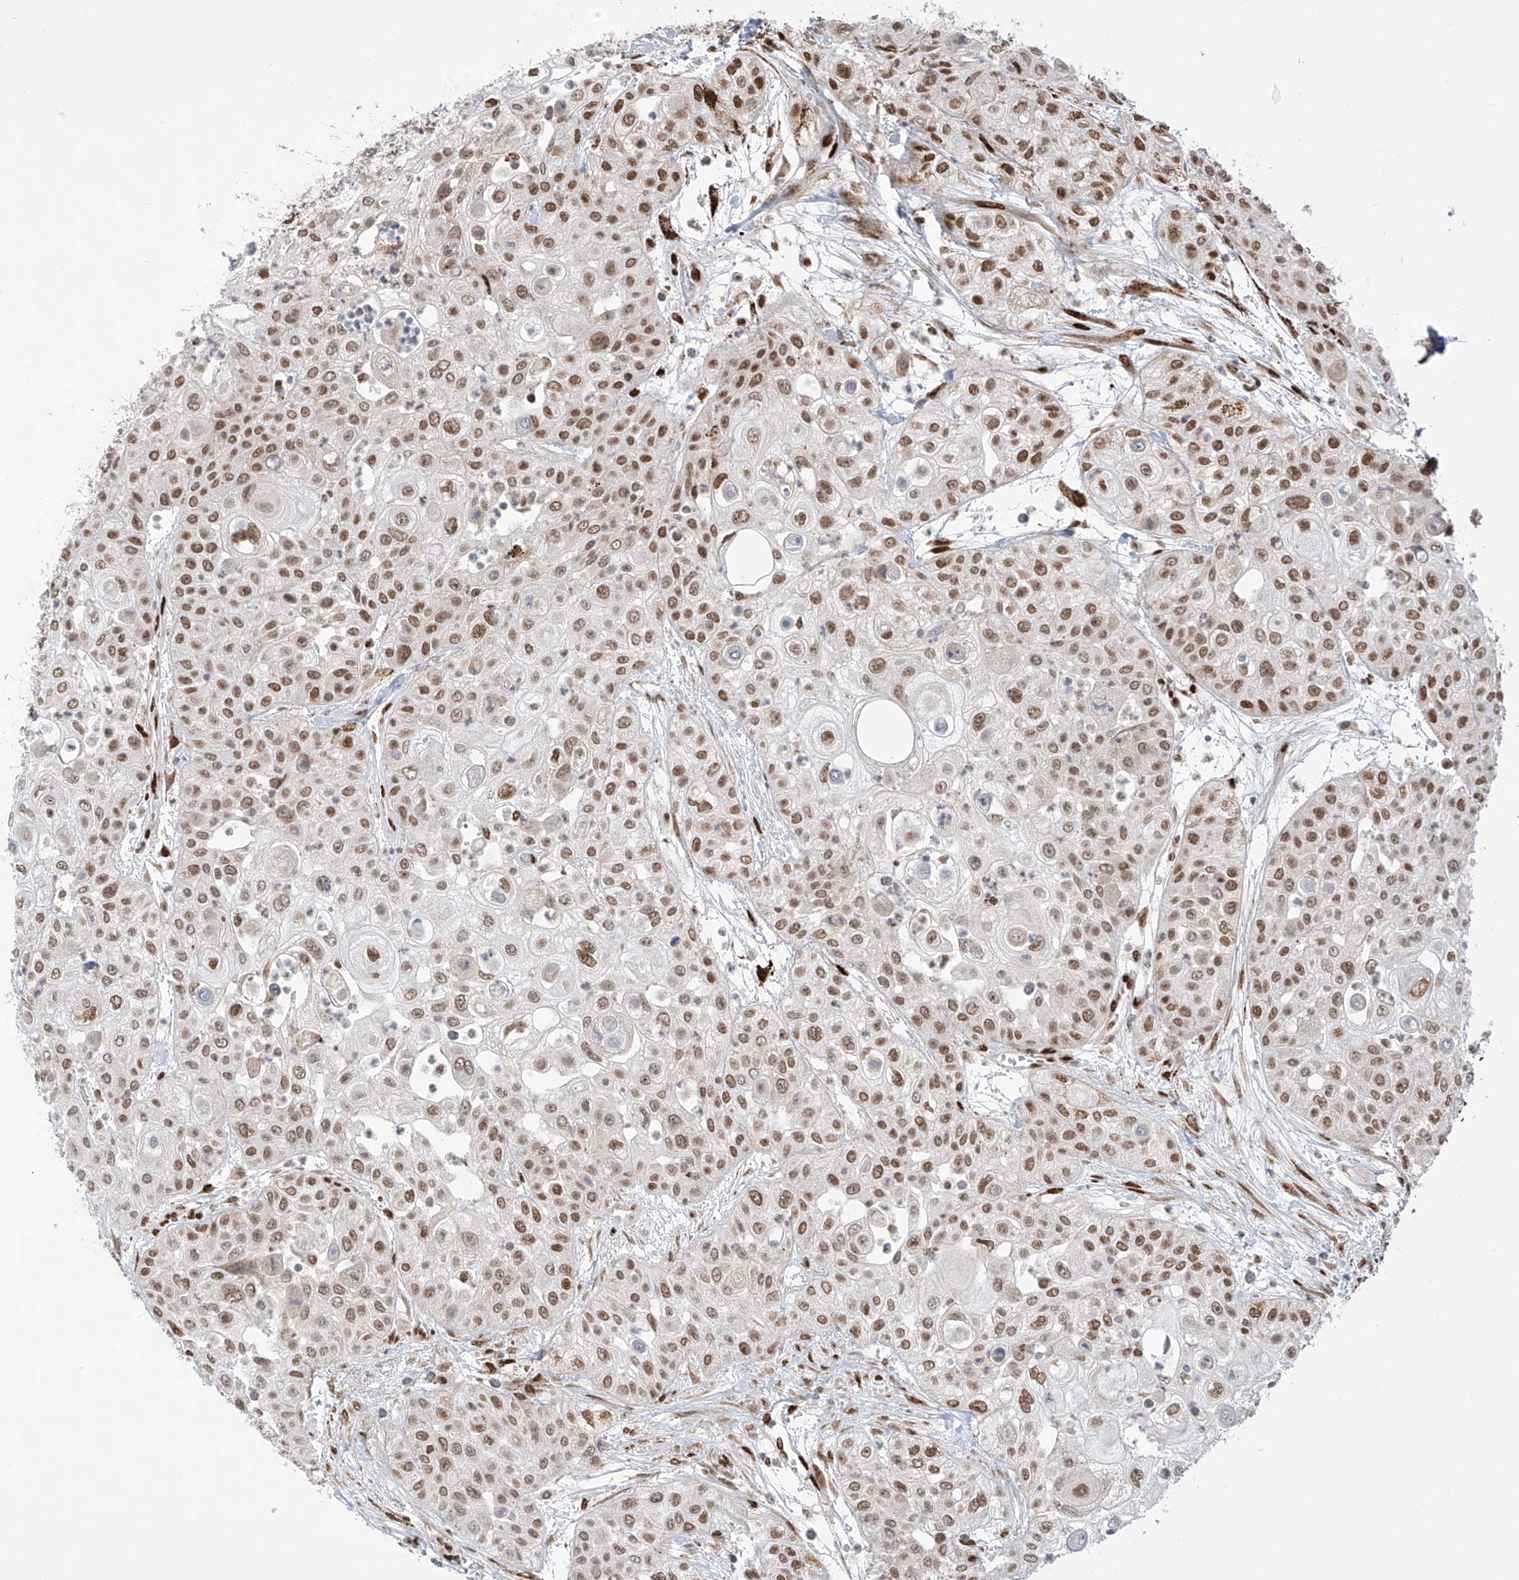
{"staining": {"intensity": "moderate", "quantity": ">75%", "location": "nuclear"}, "tissue": "urothelial cancer", "cell_type": "Tumor cells", "image_type": "cancer", "snomed": [{"axis": "morphology", "description": "Urothelial carcinoma, High grade"}, {"axis": "topography", "description": "Urinary bladder"}], "caption": "IHC (DAB) staining of urothelial cancer shows moderate nuclear protein positivity in approximately >75% of tumor cells.", "gene": "PM20D2", "patient": {"sex": "female", "age": 79}}